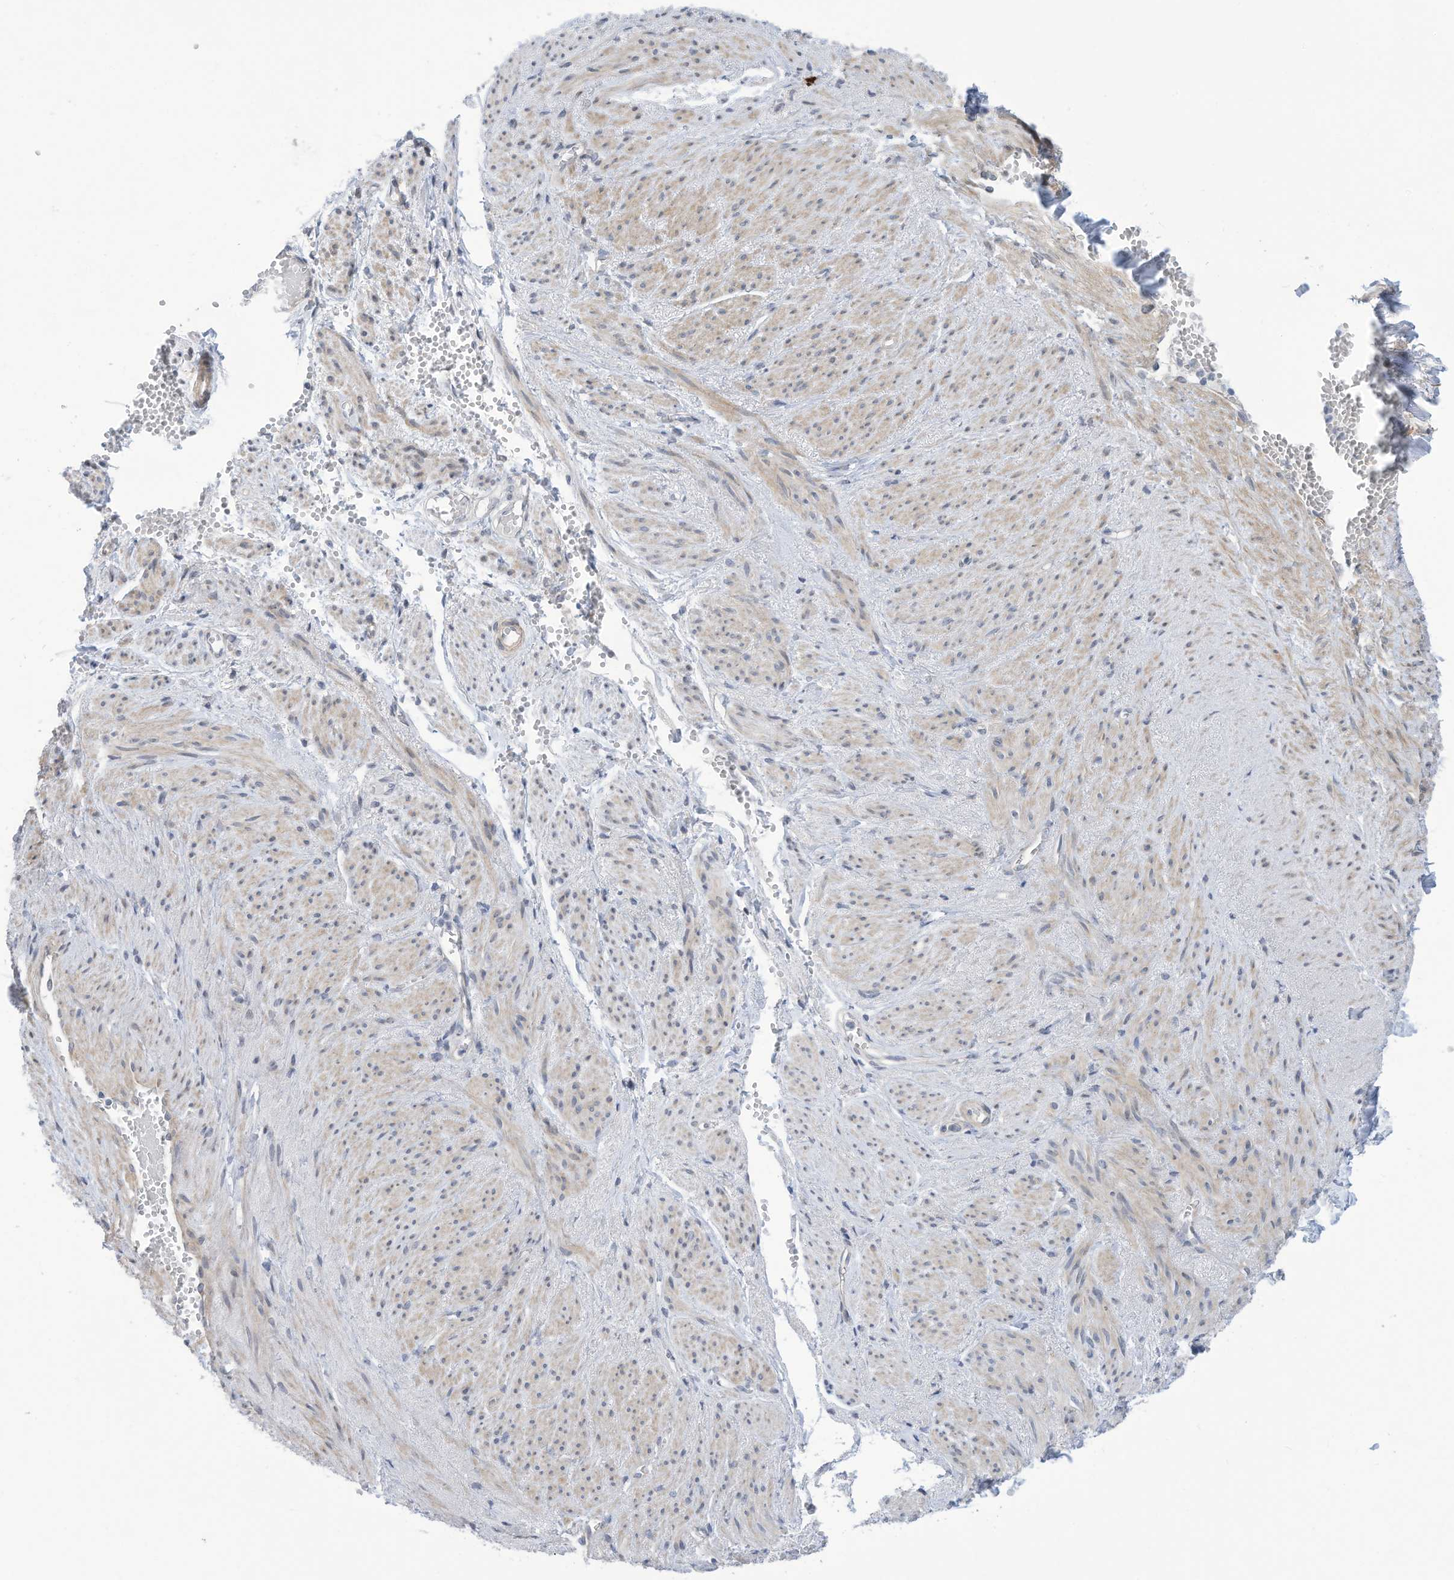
{"staining": {"intensity": "negative", "quantity": "none", "location": "none"}, "tissue": "adipose tissue", "cell_type": "Adipocytes", "image_type": "normal", "snomed": [{"axis": "morphology", "description": "Normal tissue, NOS"}, {"axis": "topography", "description": "Smooth muscle"}, {"axis": "topography", "description": "Peripheral nerve tissue"}], "caption": "Photomicrograph shows no significant protein positivity in adipocytes of unremarkable adipose tissue.", "gene": "ZNF292", "patient": {"sex": "female", "age": 39}}